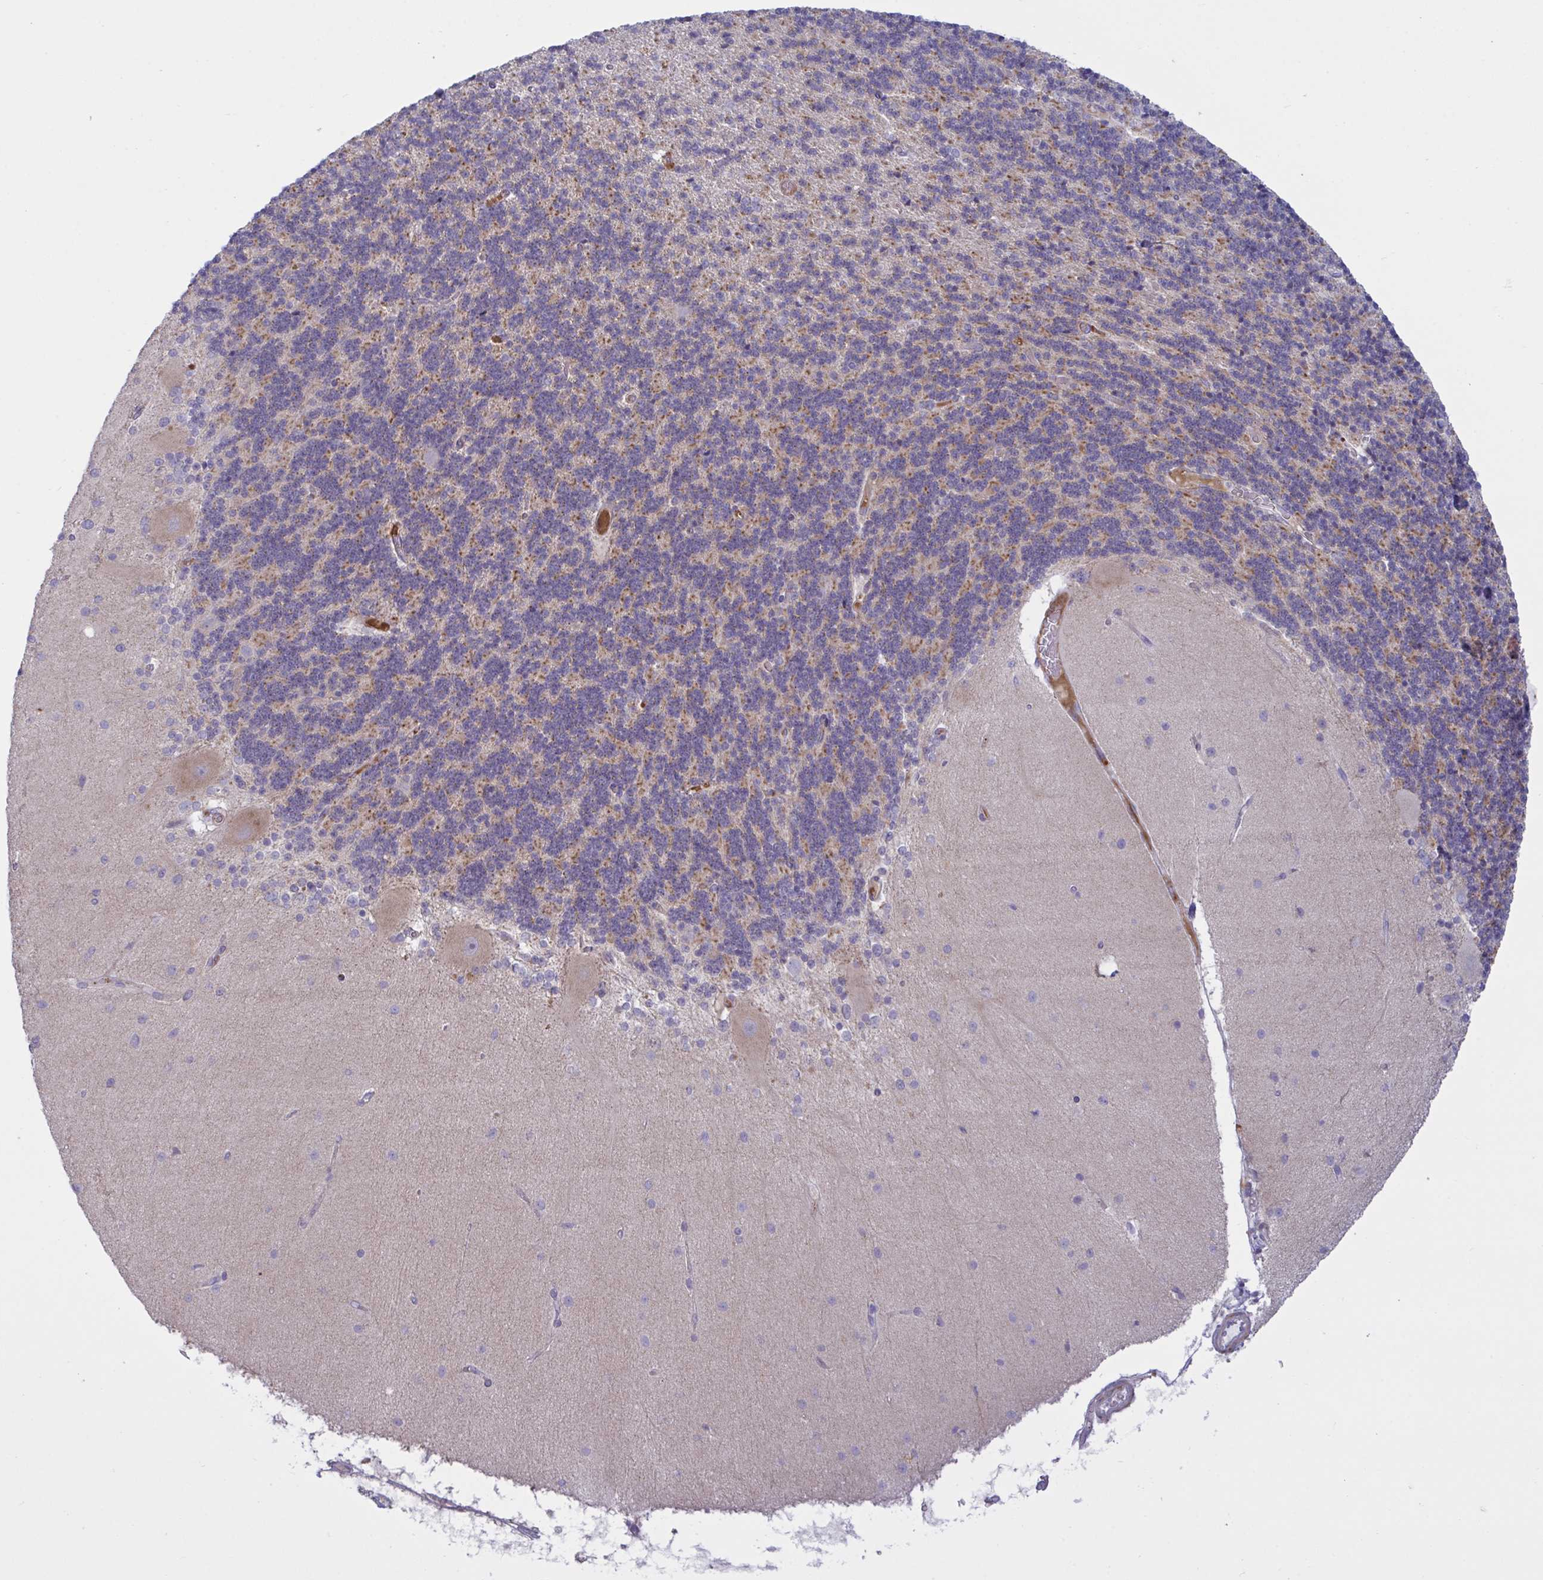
{"staining": {"intensity": "negative", "quantity": "none", "location": "none"}, "tissue": "cerebellum", "cell_type": "Cells in granular layer", "image_type": "normal", "snomed": [{"axis": "morphology", "description": "Normal tissue, NOS"}, {"axis": "topography", "description": "Cerebellum"}], "caption": "High power microscopy image of an immunohistochemistry photomicrograph of benign cerebellum, revealing no significant expression in cells in granular layer.", "gene": "VWC2", "patient": {"sex": "female", "age": 54}}